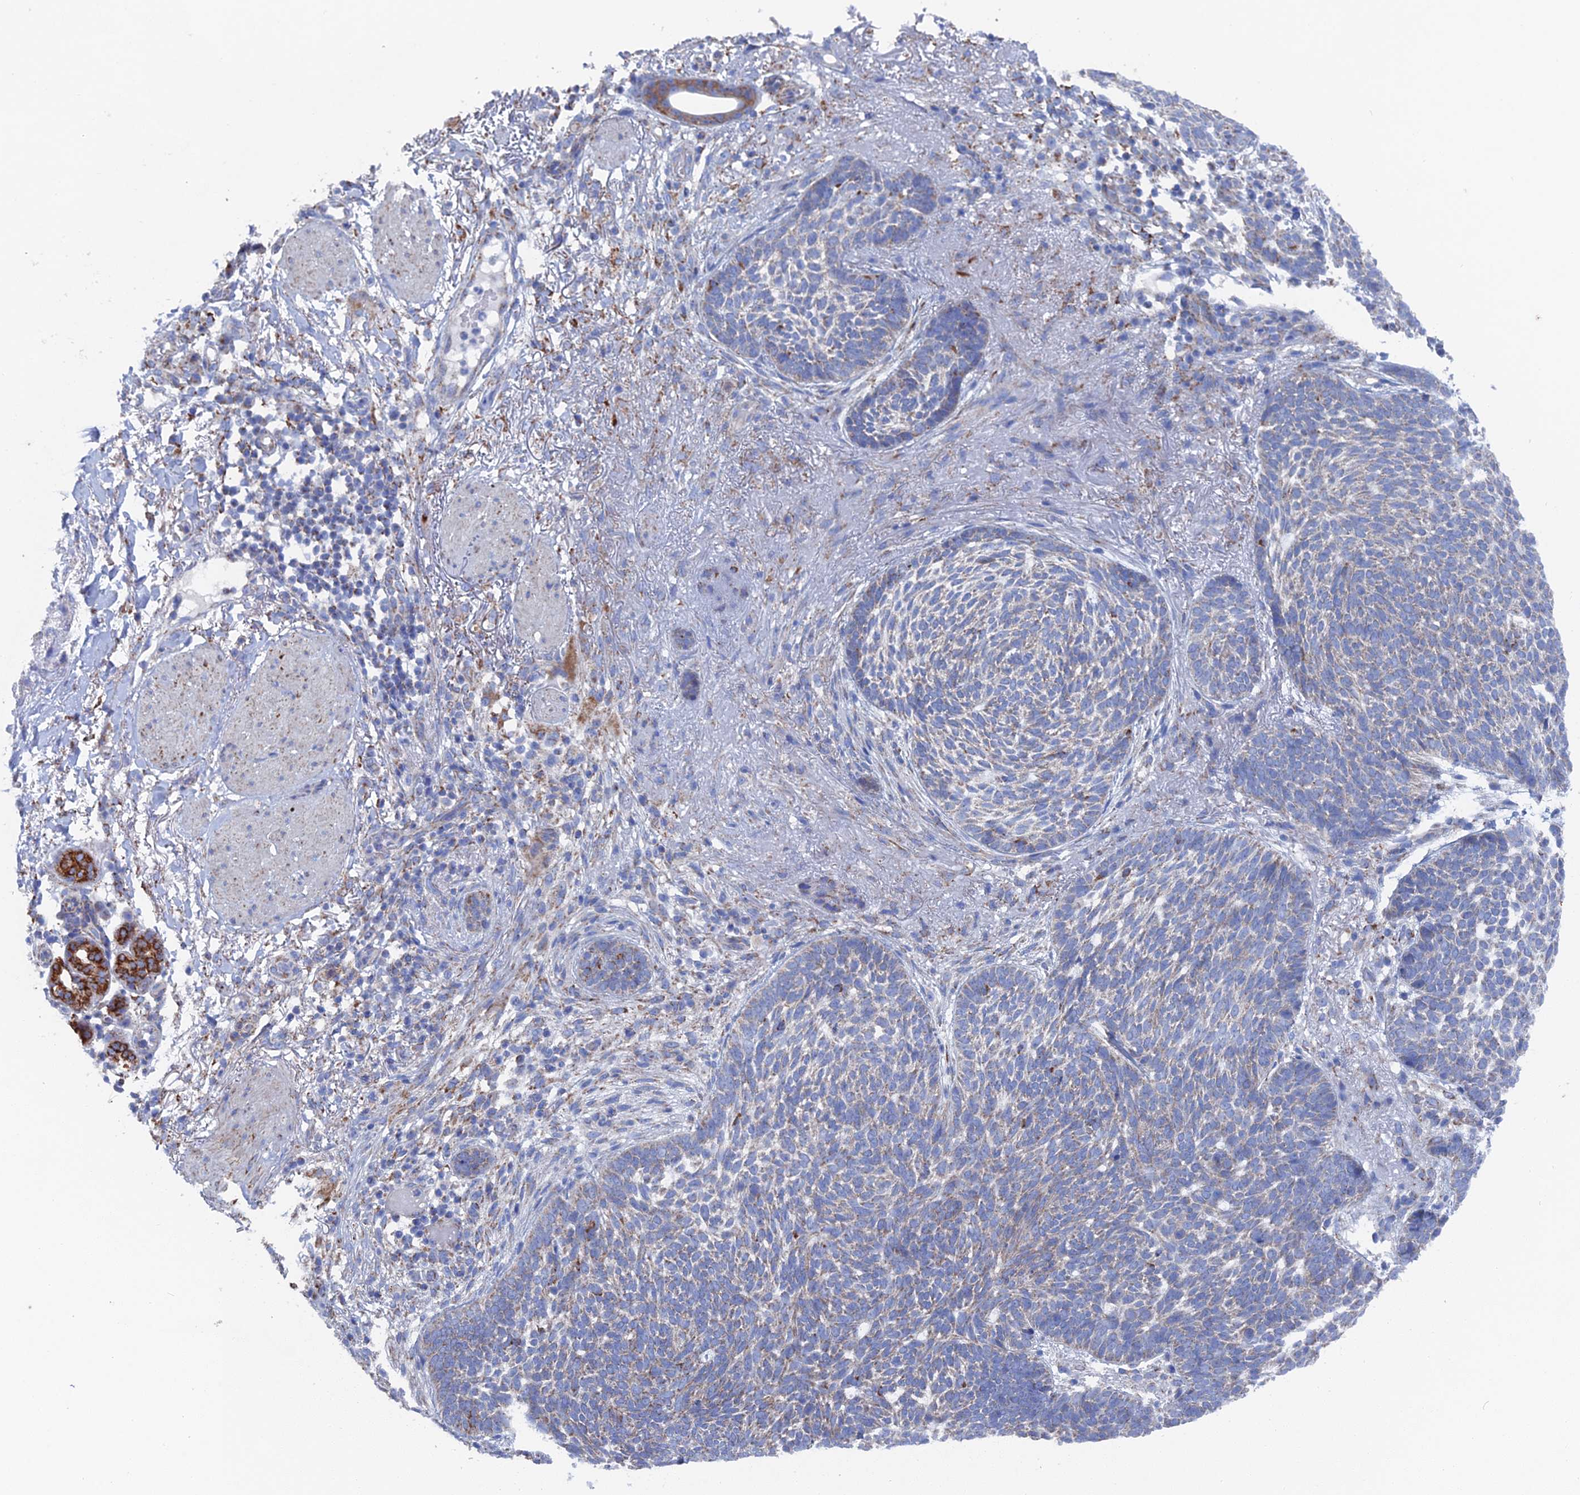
{"staining": {"intensity": "weak", "quantity": "<25%", "location": "cytoplasmic/membranous"}, "tissue": "skin cancer", "cell_type": "Tumor cells", "image_type": "cancer", "snomed": [{"axis": "morphology", "description": "Normal tissue, NOS"}, {"axis": "morphology", "description": "Basal cell carcinoma"}, {"axis": "topography", "description": "Skin"}], "caption": "A photomicrograph of human skin cancer (basal cell carcinoma) is negative for staining in tumor cells. (DAB (3,3'-diaminobenzidine) immunohistochemistry (IHC), high magnification).", "gene": "IFT80", "patient": {"sex": "male", "age": 64}}